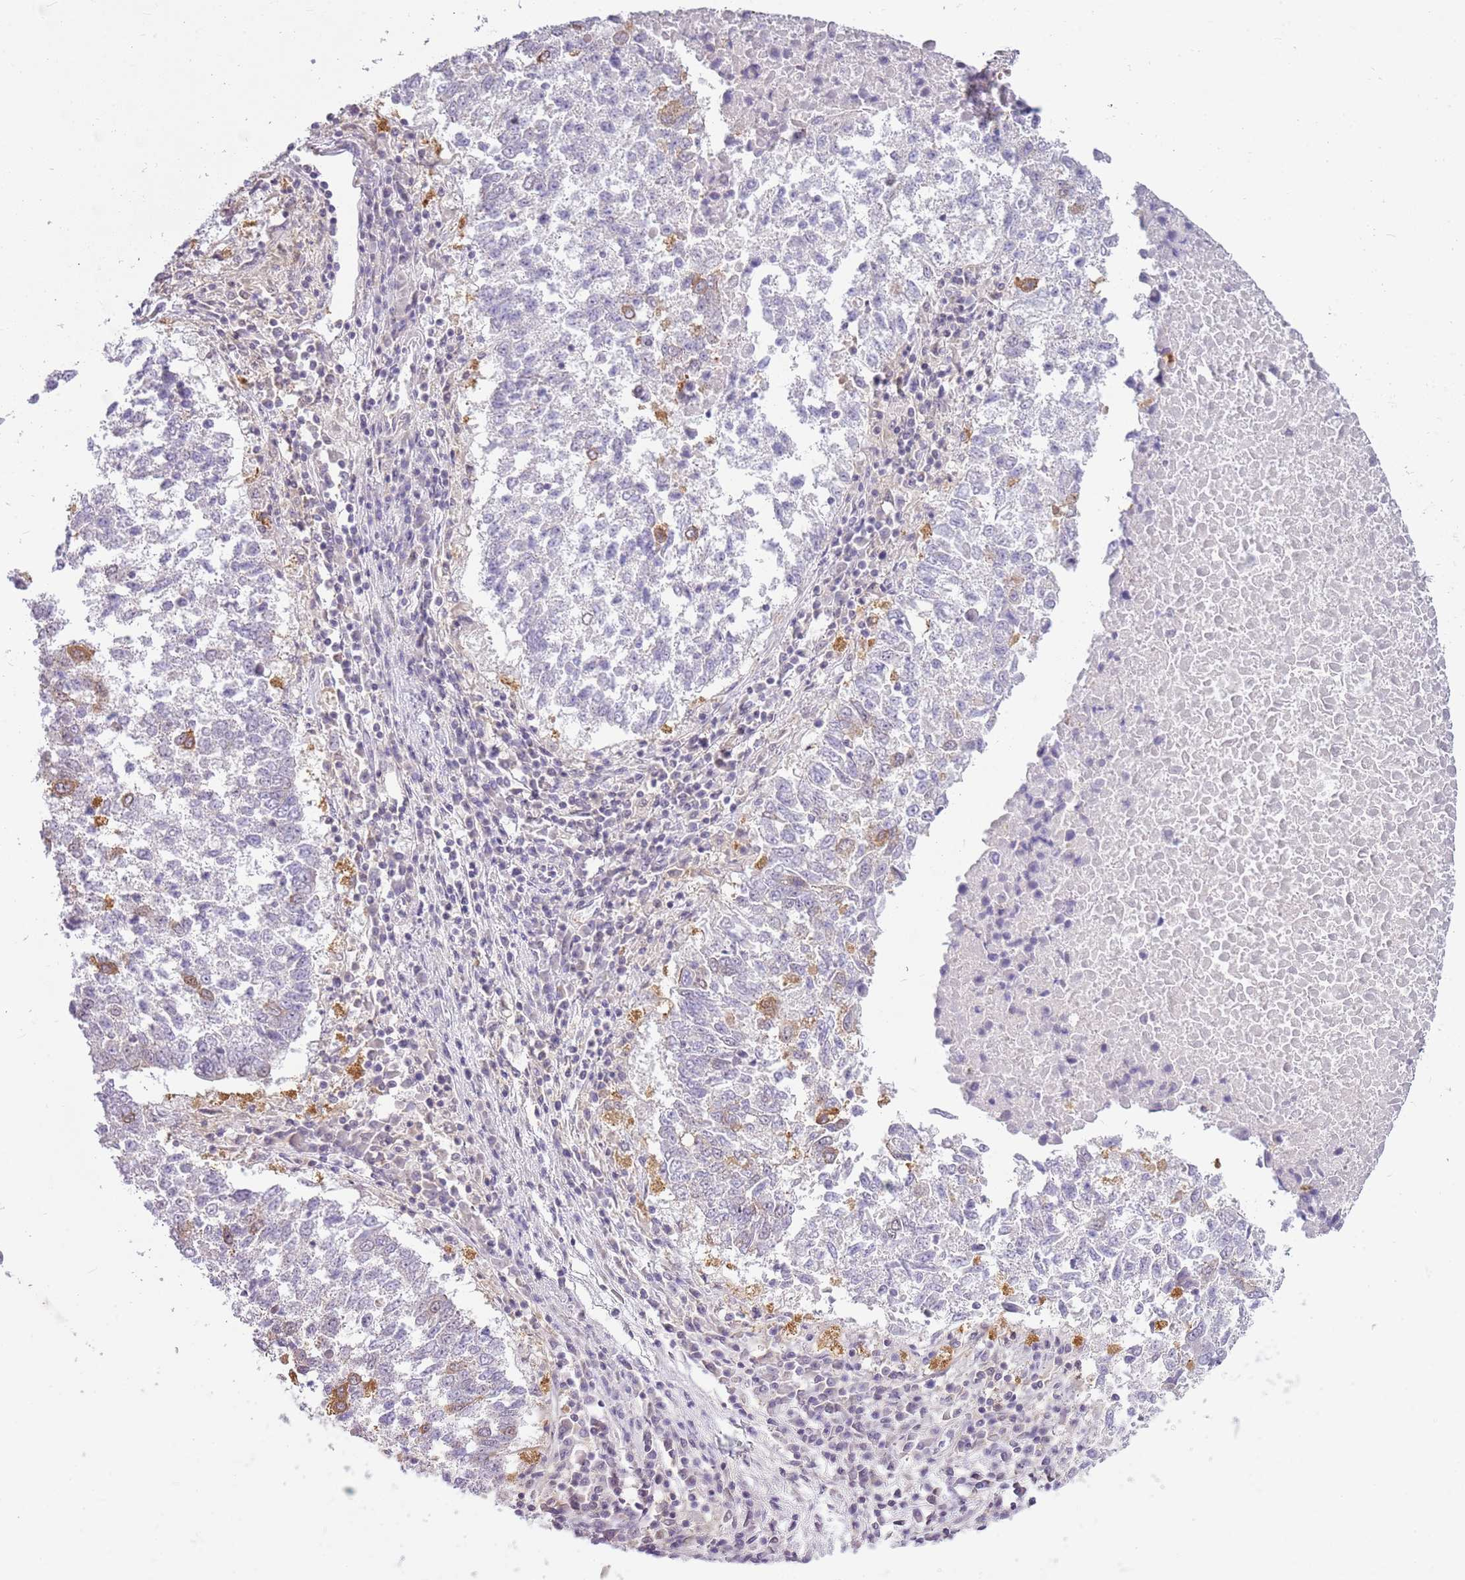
{"staining": {"intensity": "moderate", "quantity": "<25%", "location": "cytoplasmic/membranous"}, "tissue": "lung cancer", "cell_type": "Tumor cells", "image_type": "cancer", "snomed": [{"axis": "morphology", "description": "Squamous cell carcinoma, NOS"}, {"axis": "topography", "description": "Lung"}], "caption": "Tumor cells show low levels of moderate cytoplasmic/membranous positivity in about <25% of cells in human lung cancer (squamous cell carcinoma).", "gene": "CAPN7", "patient": {"sex": "male", "age": 73}}